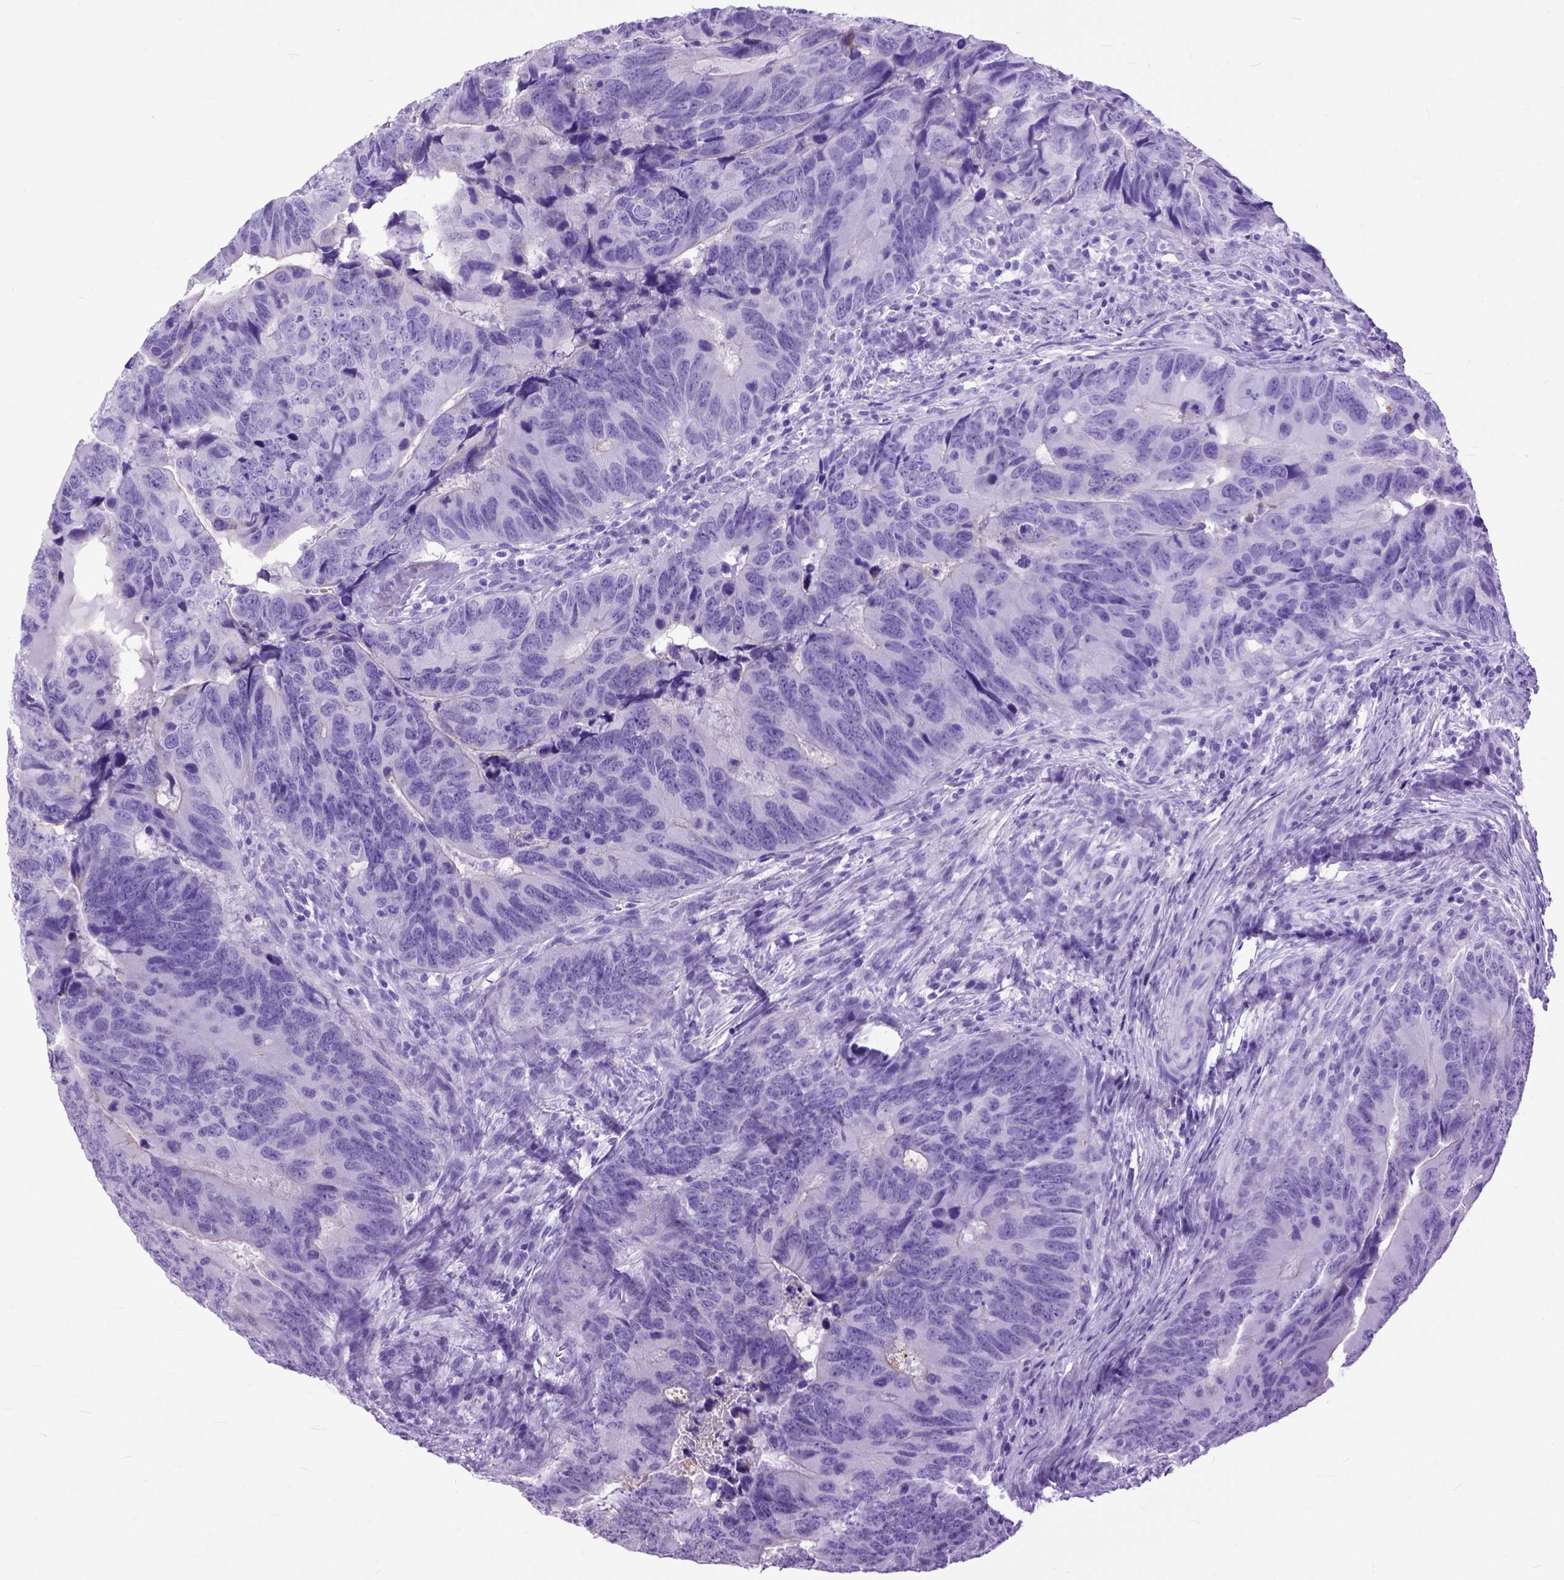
{"staining": {"intensity": "negative", "quantity": "none", "location": "none"}, "tissue": "colorectal cancer", "cell_type": "Tumor cells", "image_type": "cancer", "snomed": [{"axis": "morphology", "description": "Adenocarcinoma, NOS"}, {"axis": "topography", "description": "Colon"}], "caption": "IHC micrograph of colorectal adenocarcinoma stained for a protein (brown), which exhibits no staining in tumor cells.", "gene": "GNGT1", "patient": {"sex": "female", "age": 82}}